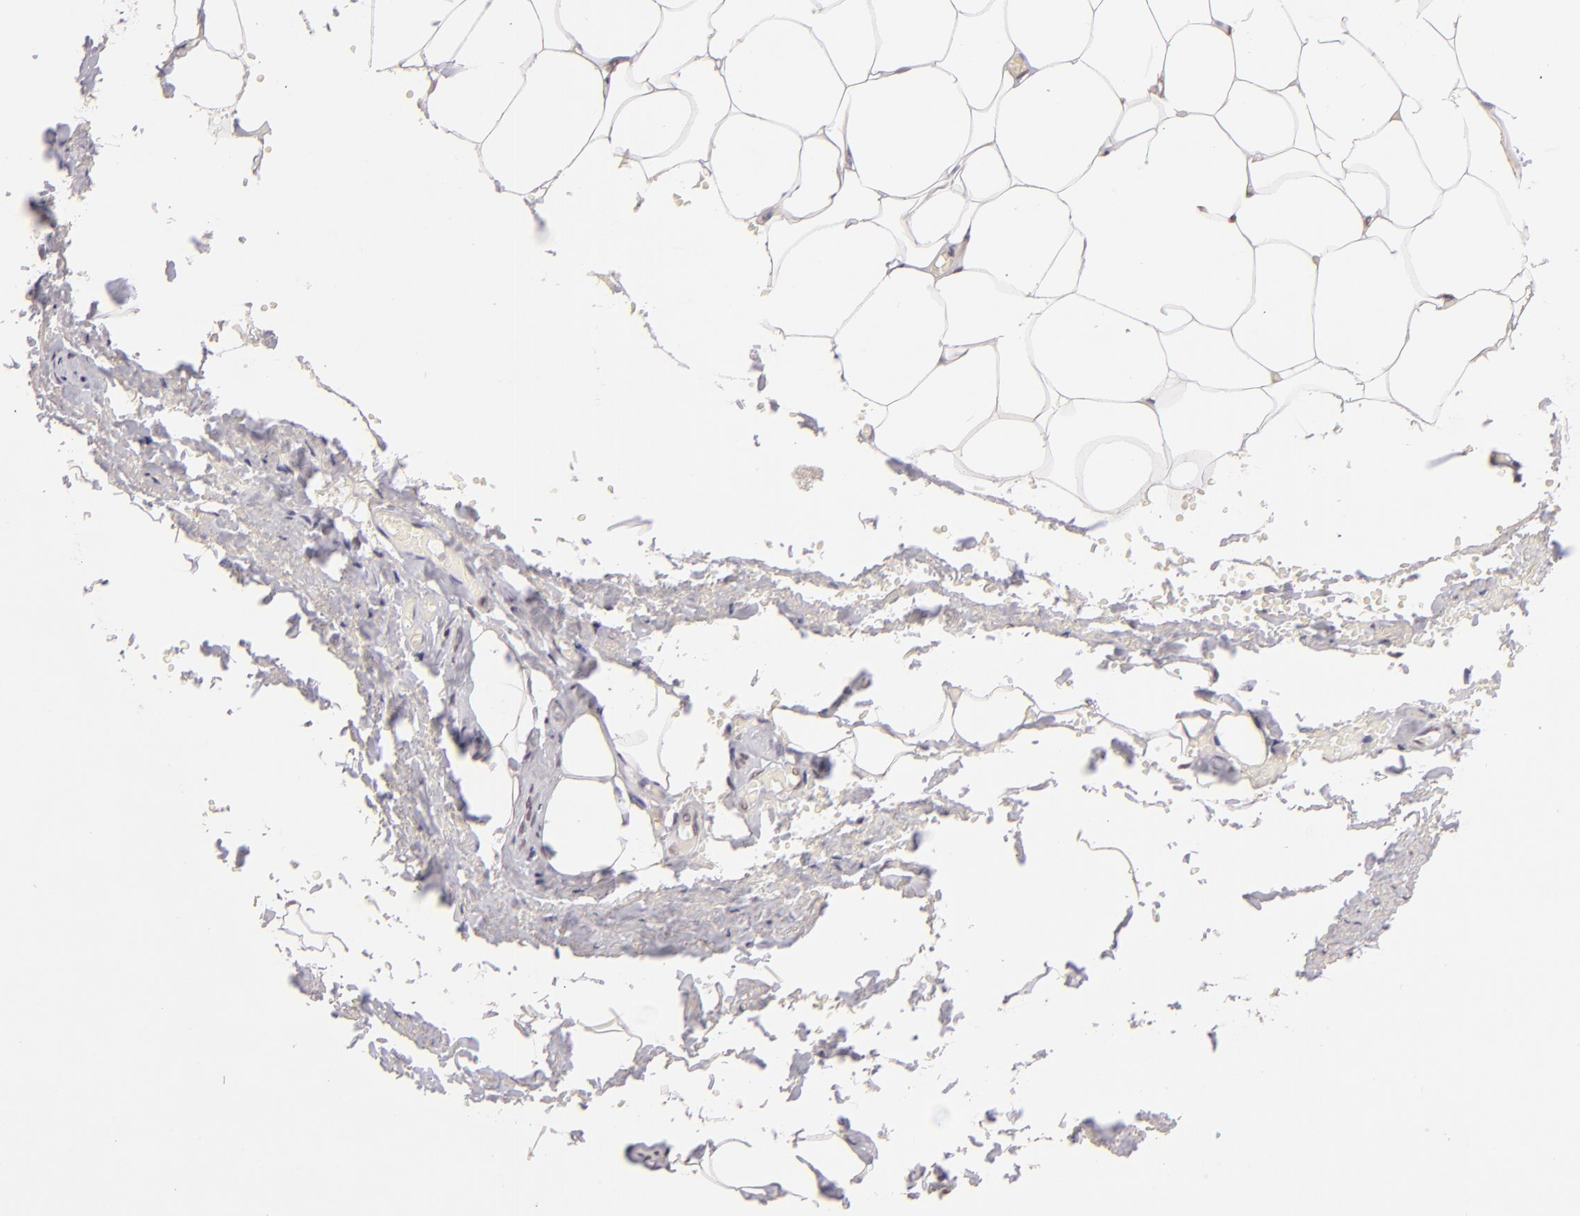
{"staining": {"intensity": "moderate", "quantity": ">75%", "location": "nuclear"}, "tissue": "adipose tissue", "cell_type": "Adipocytes", "image_type": "normal", "snomed": [{"axis": "morphology", "description": "Normal tissue, NOS"}, {"axis": "topography", "description": "Soft tissue"}, {"axis": "topography", "description": "Peripheral nerve tissue"}], "caption": "Adipose tissue stained with a brown dye reveals moderate nuclear positive staining in about >75% of adipocytes.", "gene": "INTS6", "patient": {"sex": "female", "age": 68}}